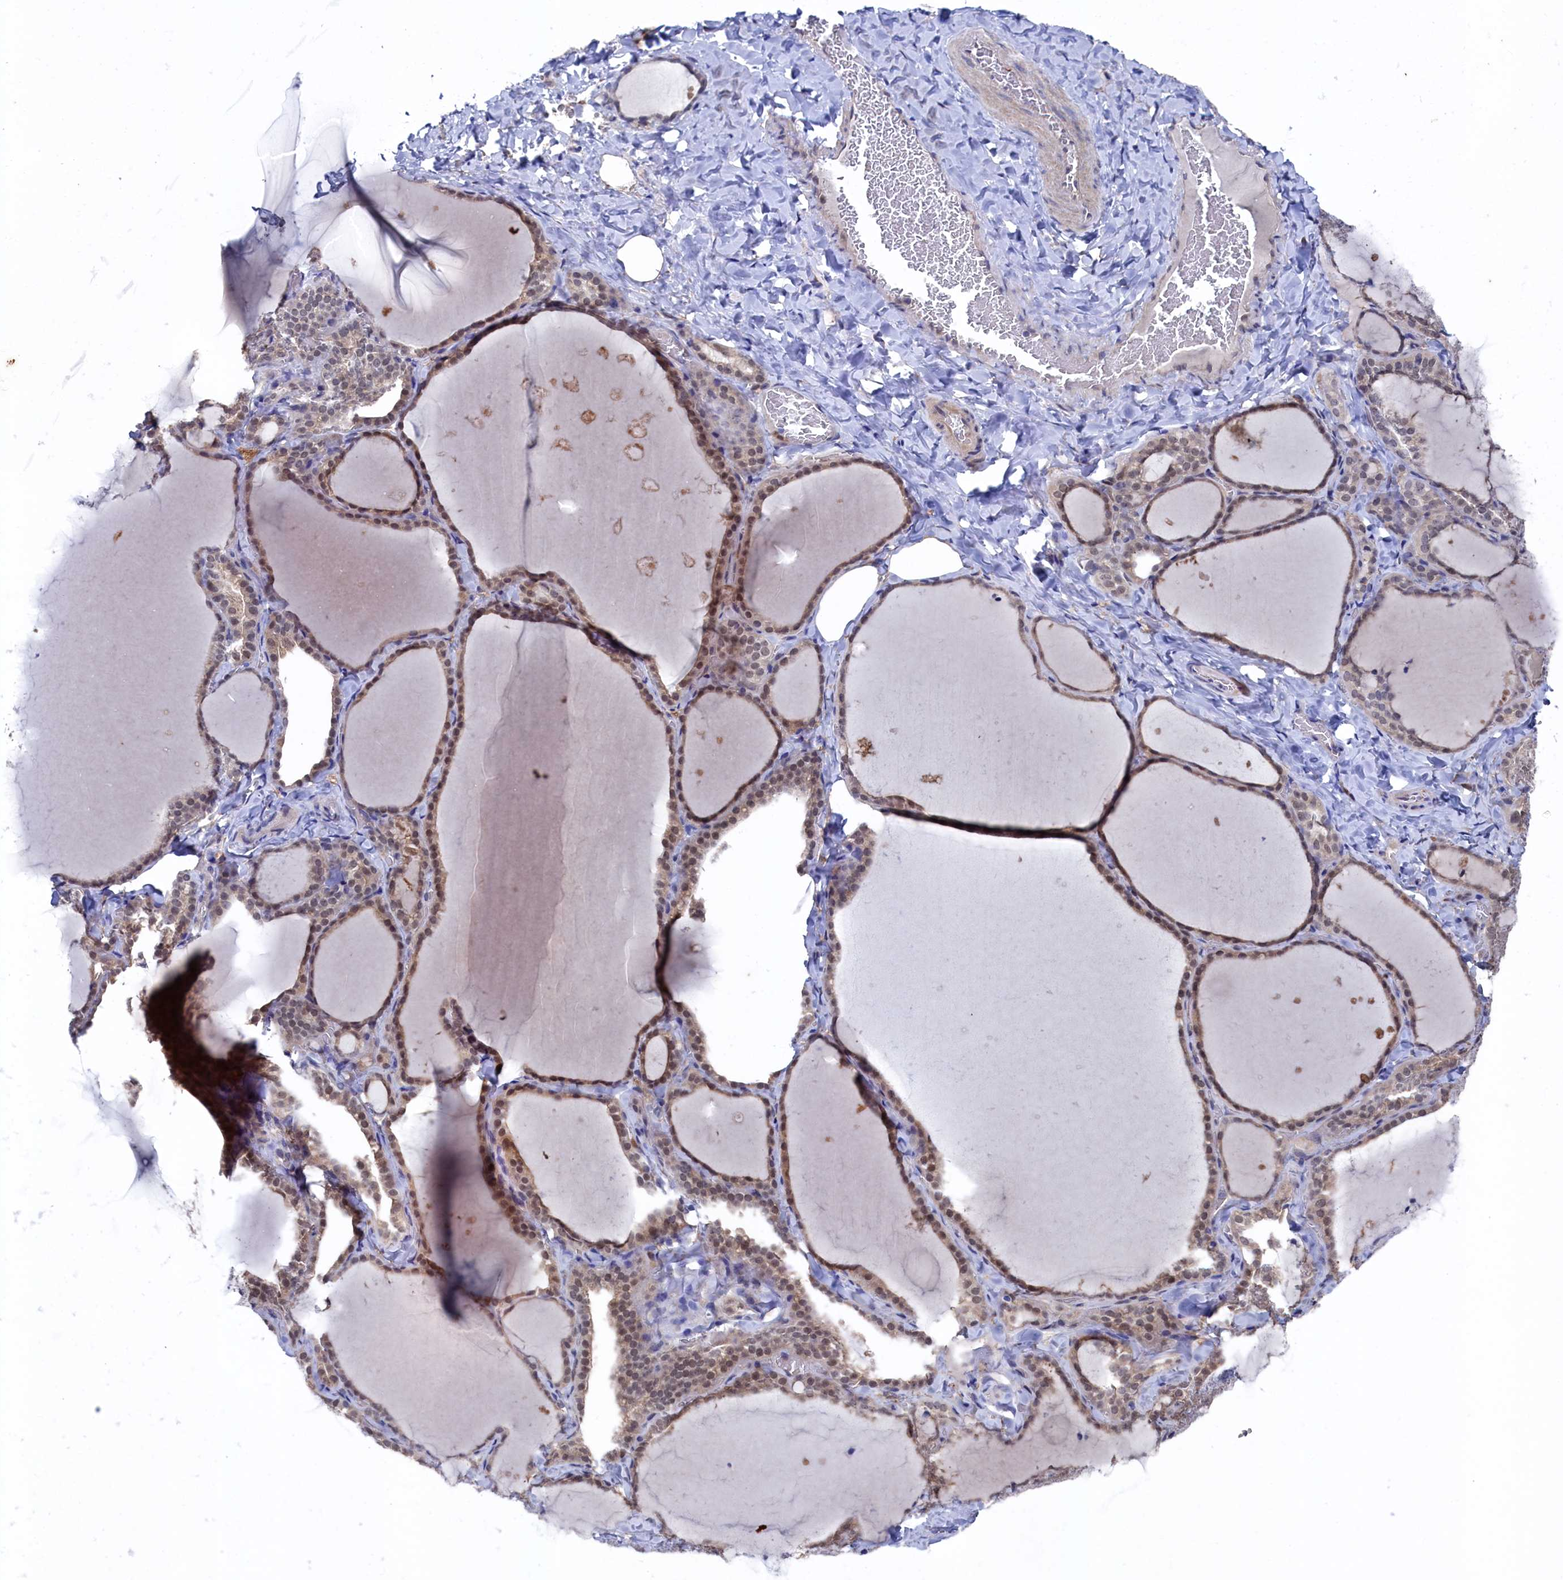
{"staining": {"intensity": "moderate", "quantity": "25%-75%", "location": "cytoplasmic/membranous,nuclear"}, "tissue": "thyroid gland", "cell_type": "Glandular cells", "image_type": "normal", "snomed": [{"axis": "morphology", "description": "Normal tissue, NOS"}, {"axis": "topography", "description": "Thyroid gland"}], "caption": "Normal thyroid gland exhibits moderate cytoplasmic/membranous,nuclear expression in about 25%-75% of glandular cells (DAB = brown stain, brightfield microscopy at high magnification)..", "gene": "RNH1", "patient": {"sex": "female", "age": 22}}